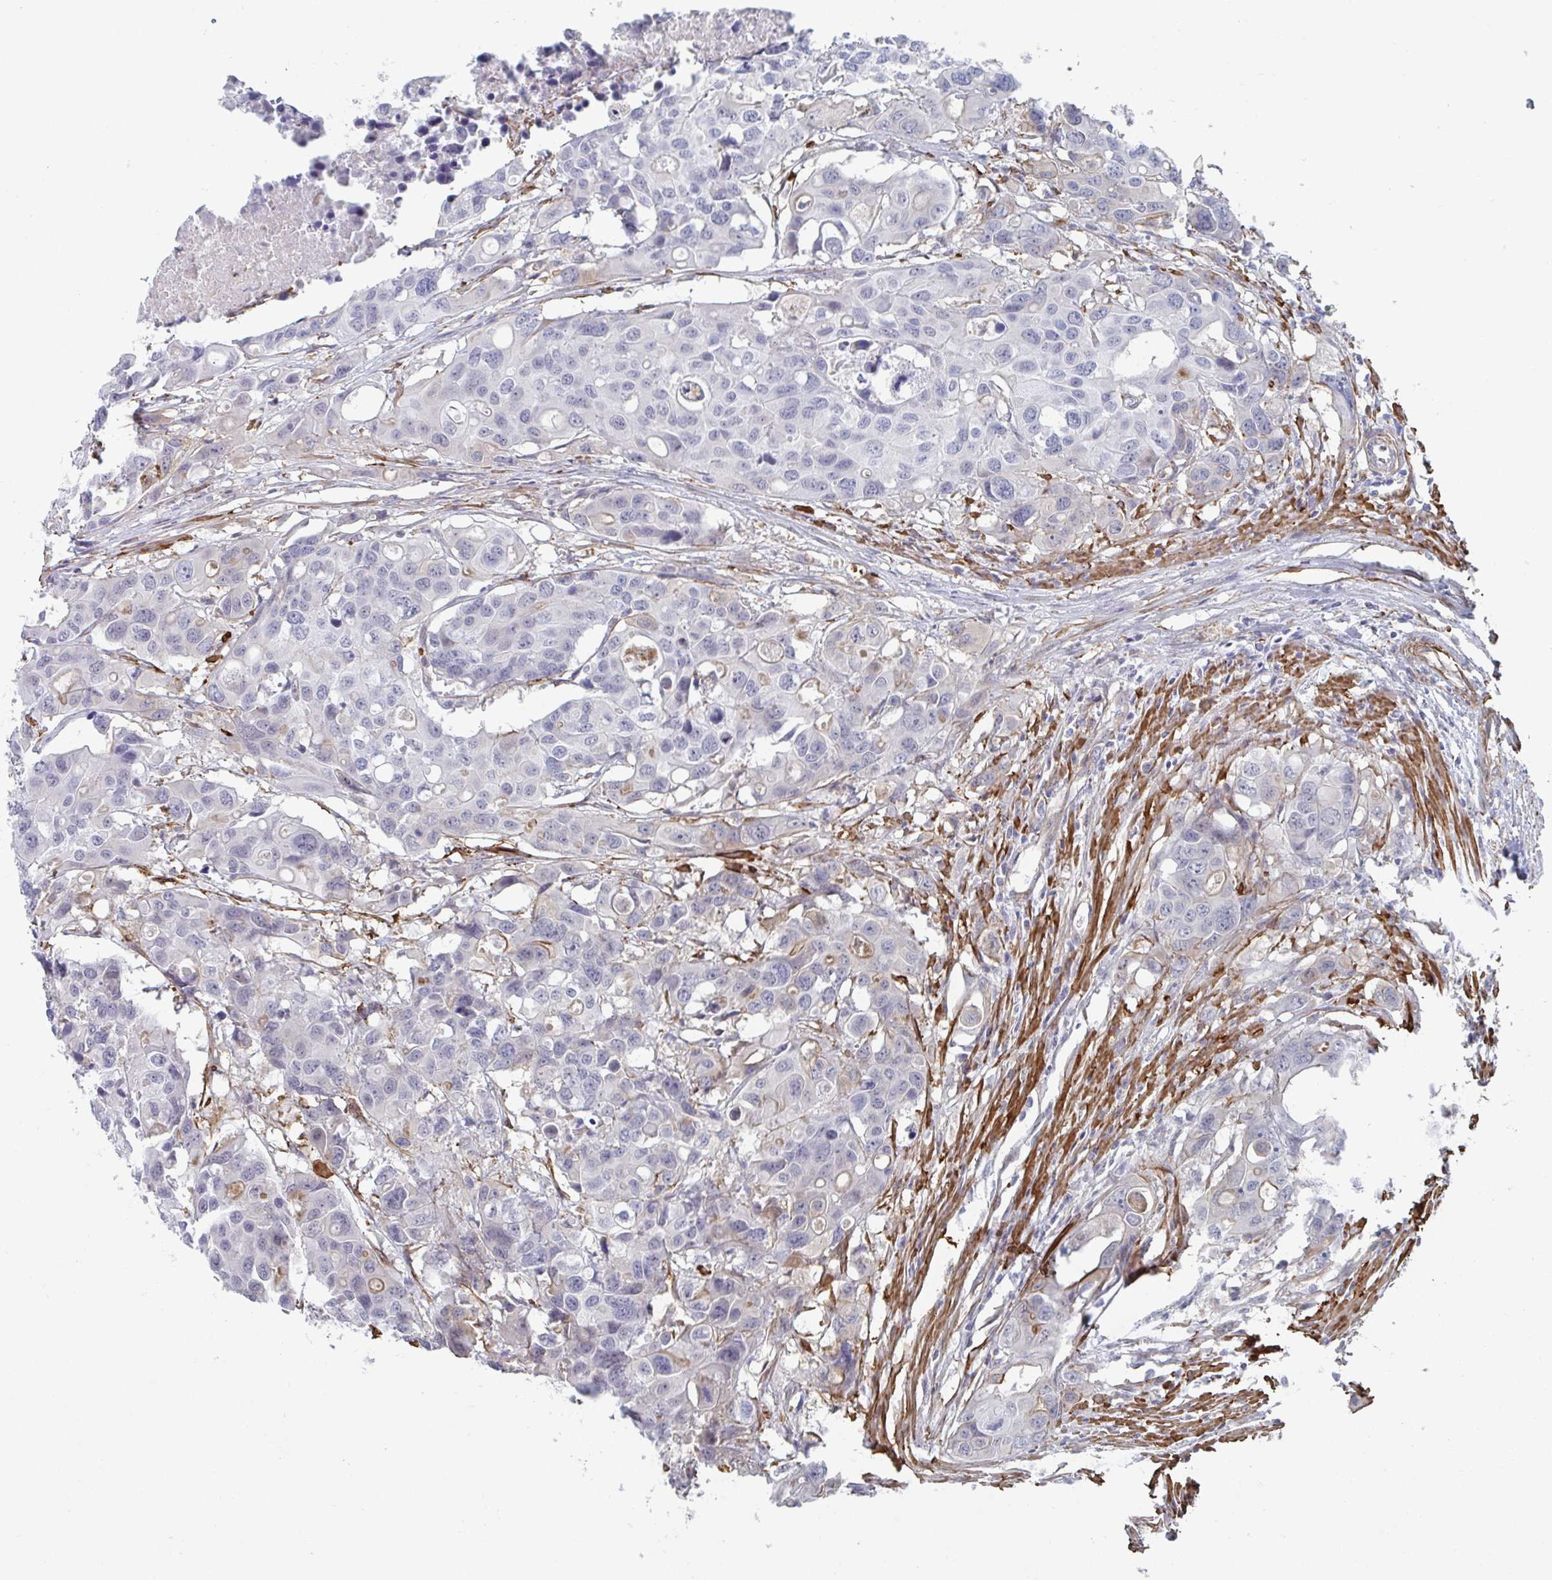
{"staining": {"intensity": "negative", "quantity": "none", "location": "none"}, "tissue": "colorectal cancer", "cell_type": "Tumor cells", "image_type": "cancer", "snomed": [{"axis": "morphology", "description": "Adenocarcinoma, NOS"}, {"axis": "topography", "description": "Colon"}], "caption": "DAB (3,3'-diaminobenzidine) immunohistochemical staining of adenocarcinoma (colorectal) reveals no significant expression in tumor cells.", "gene": "NEURL4", "patient": {"sex": "male", "age": 77}}